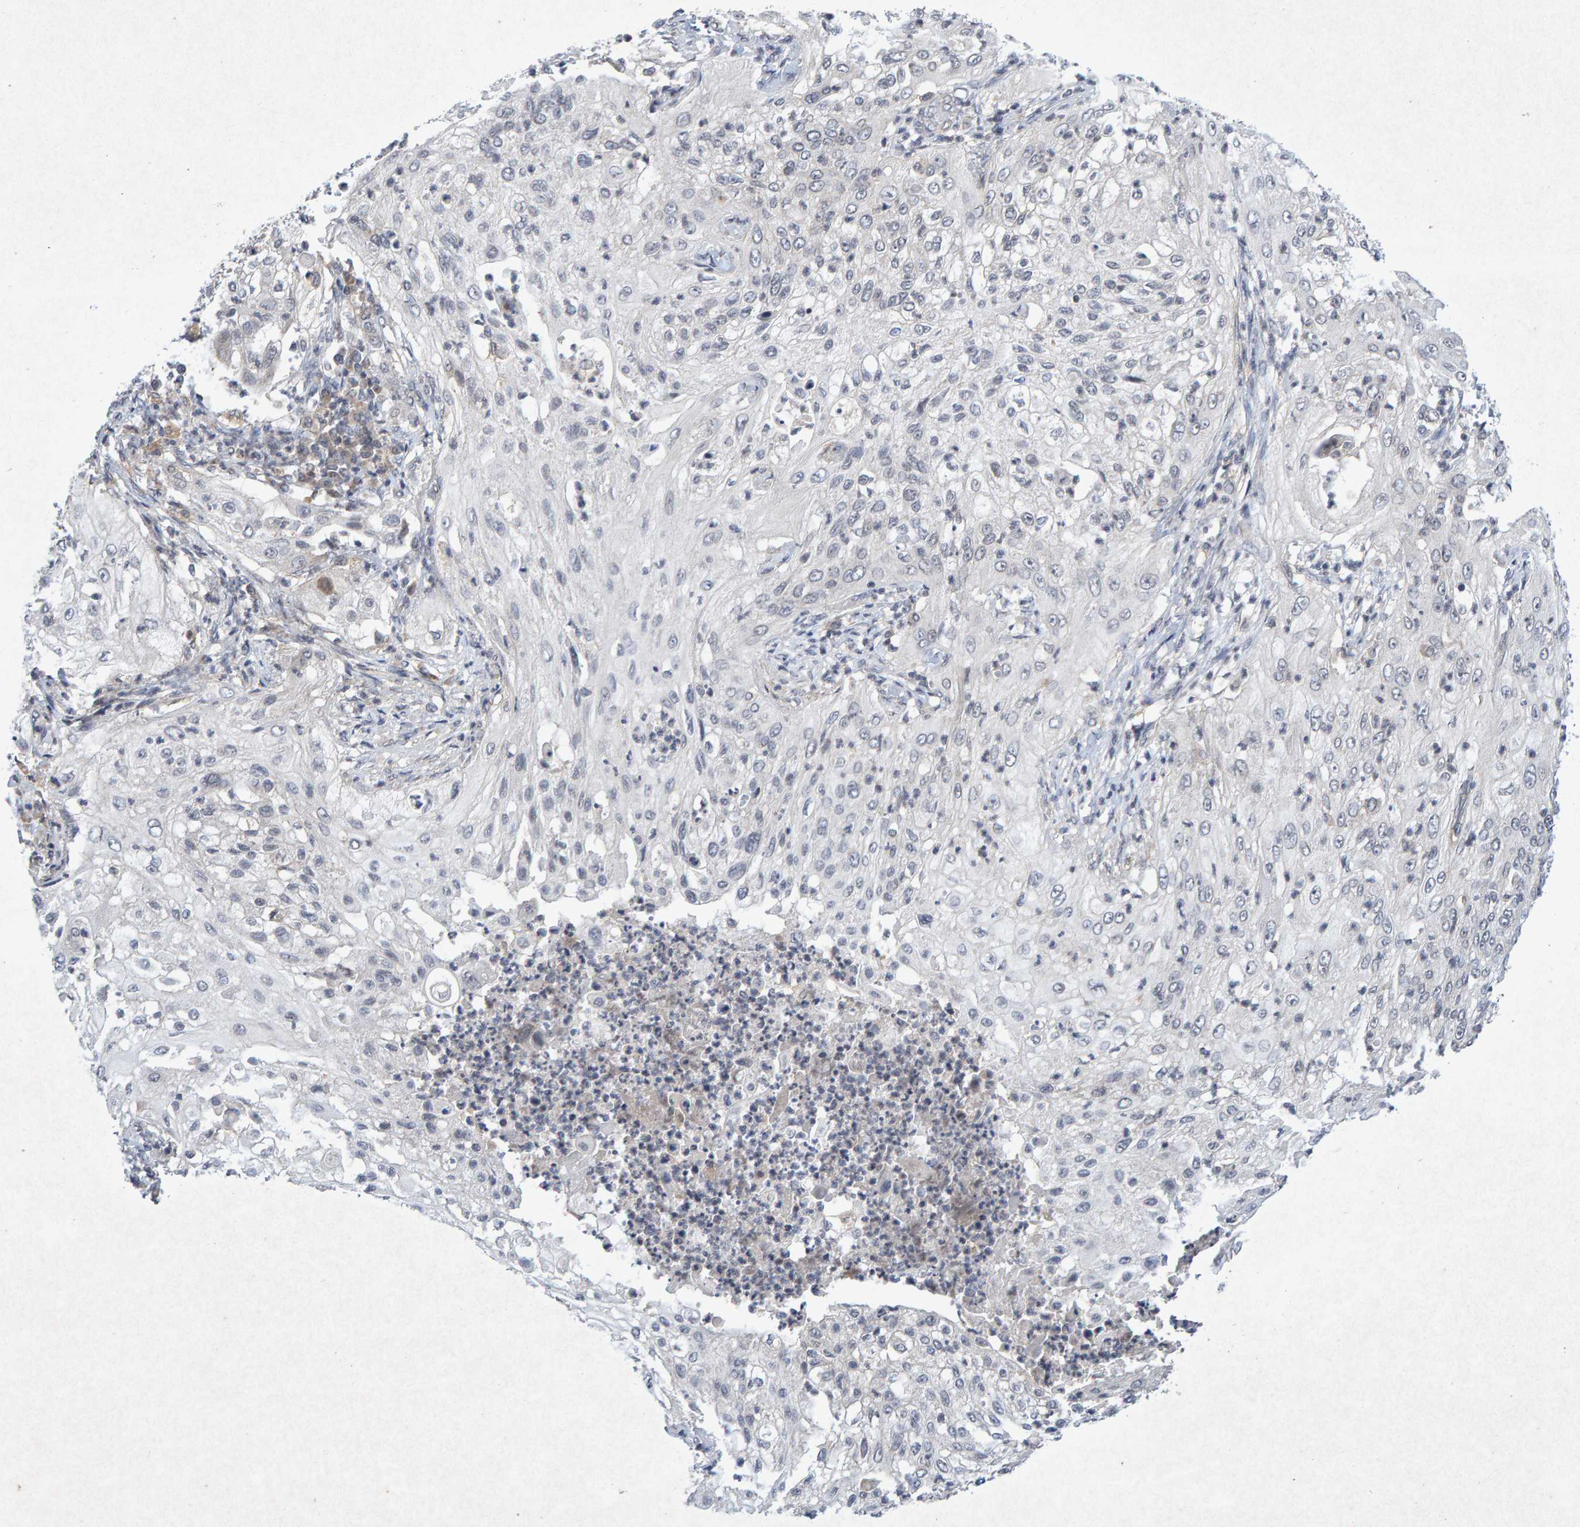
{"staining": {"intensity": "negative", "quantity": "none", "location": "none"}, "tissue": "lung cancer", "cell_type": "Tumor cells", "image_type": "cancer", "snomed": [{"axis": "morphology", "description": "Inflammation, NOS"}, {"axis": "morphology", "description": "Squamous cell carcinoma, NOS"}, {"axis": "topography", "description": "Lymph node"}, {"axis": "topography", "description": "Soft tissue"}, {"axis": "topography", "description": "Lung"}], "caption": "IHC of human lung cancer (squamous cell carcinoma) exhibits no expression in tumor cells.", "gene": "CDH2", "patient": {"sex": "male", "age": 66}}